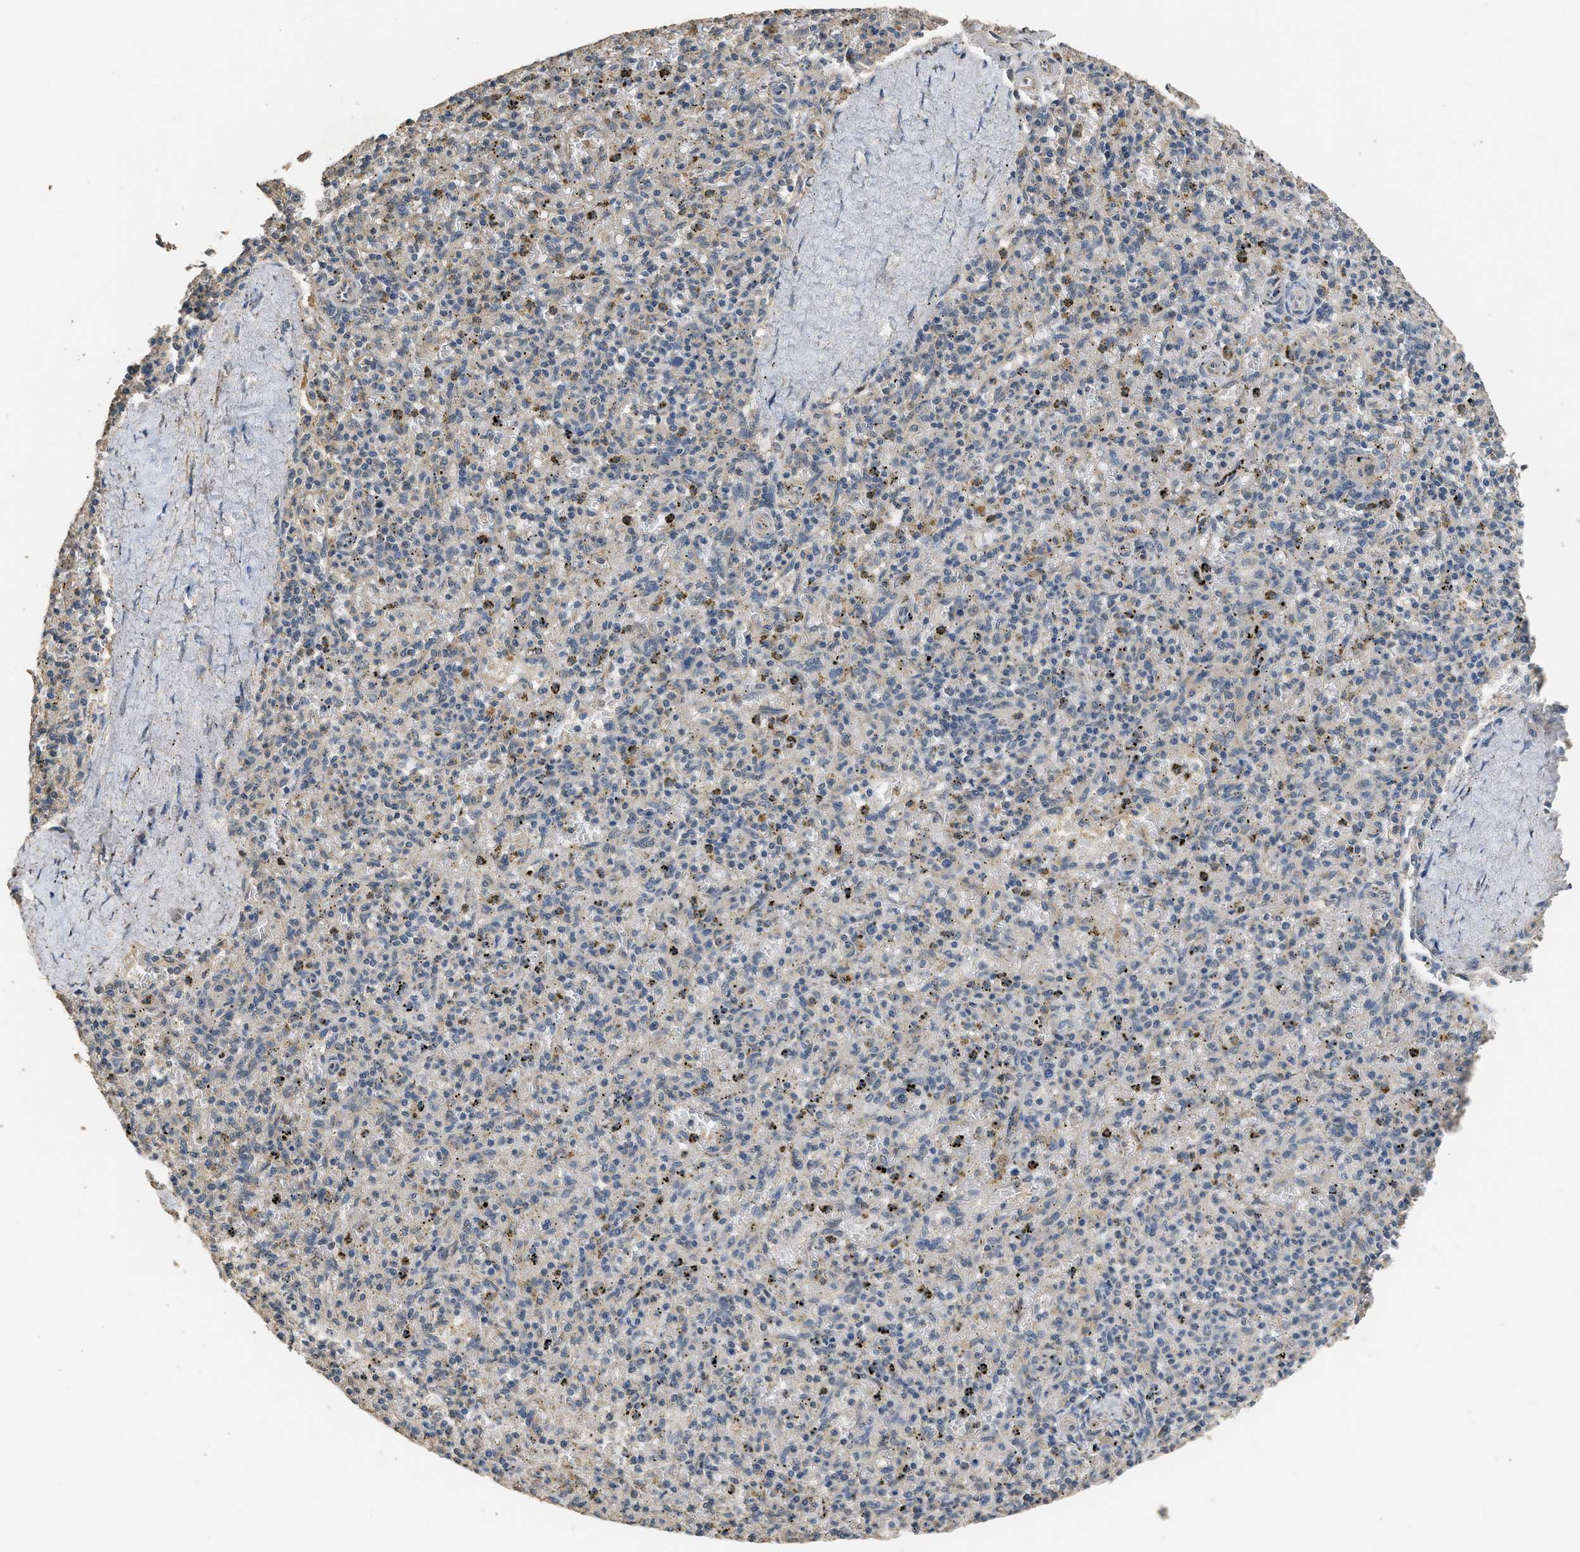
{"staining": {"intensity": "negative", "quantity": "none", "location": "none"}, "tissue": "spleen", "cell_type": "Cells in red pulp", "image_type": "normal", "snomed": [{"axis": "morphology", "description": "Normal tissue, NOS"}, {"axis": "topography", "description": "Spleen"}], "caption": "Photomicrograph shows no significant protein staining in cells in red pulp of benign spleen.", "gene": "SPINT2", "patient": {"sex": "male", "age": 72}}